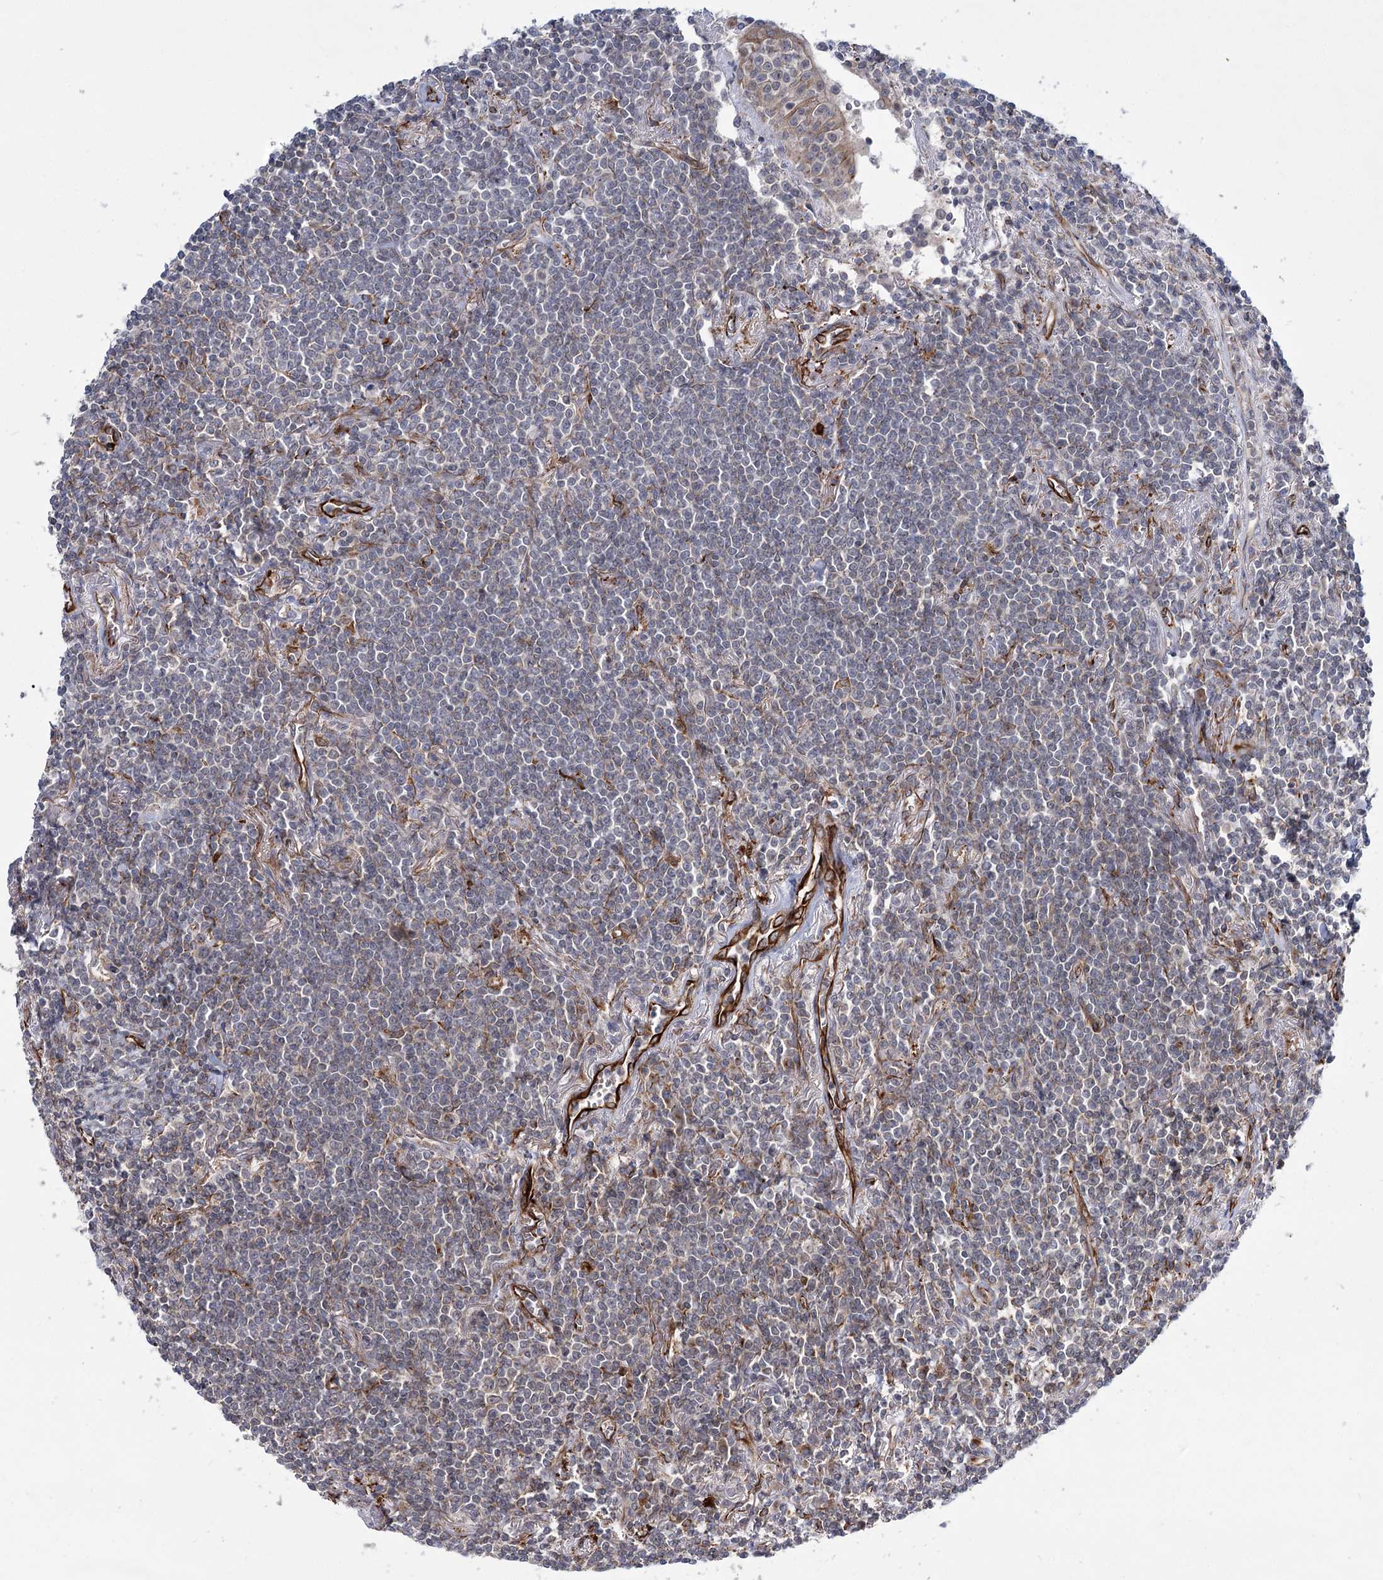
{"staining": {"intensity": "negative", "quantity": "none", "location": "none"}, "tissue": "lymphoma", "cell_type": "Tumor cells", "image_type": "cancer", "snomed": [{"axis": "morphology", "description": "Malignant lymphoma, non-Hodgkin's type, Low grade"}, {"axis": "topography", "description": "Lung"}], "caption": "The immunohistochemistry (IHC) micrograph has no significant positivity in tumor cells of lymphoma tissue.", "gene": "DPEP2", "patient": {"sex": "female", "age": 71}}